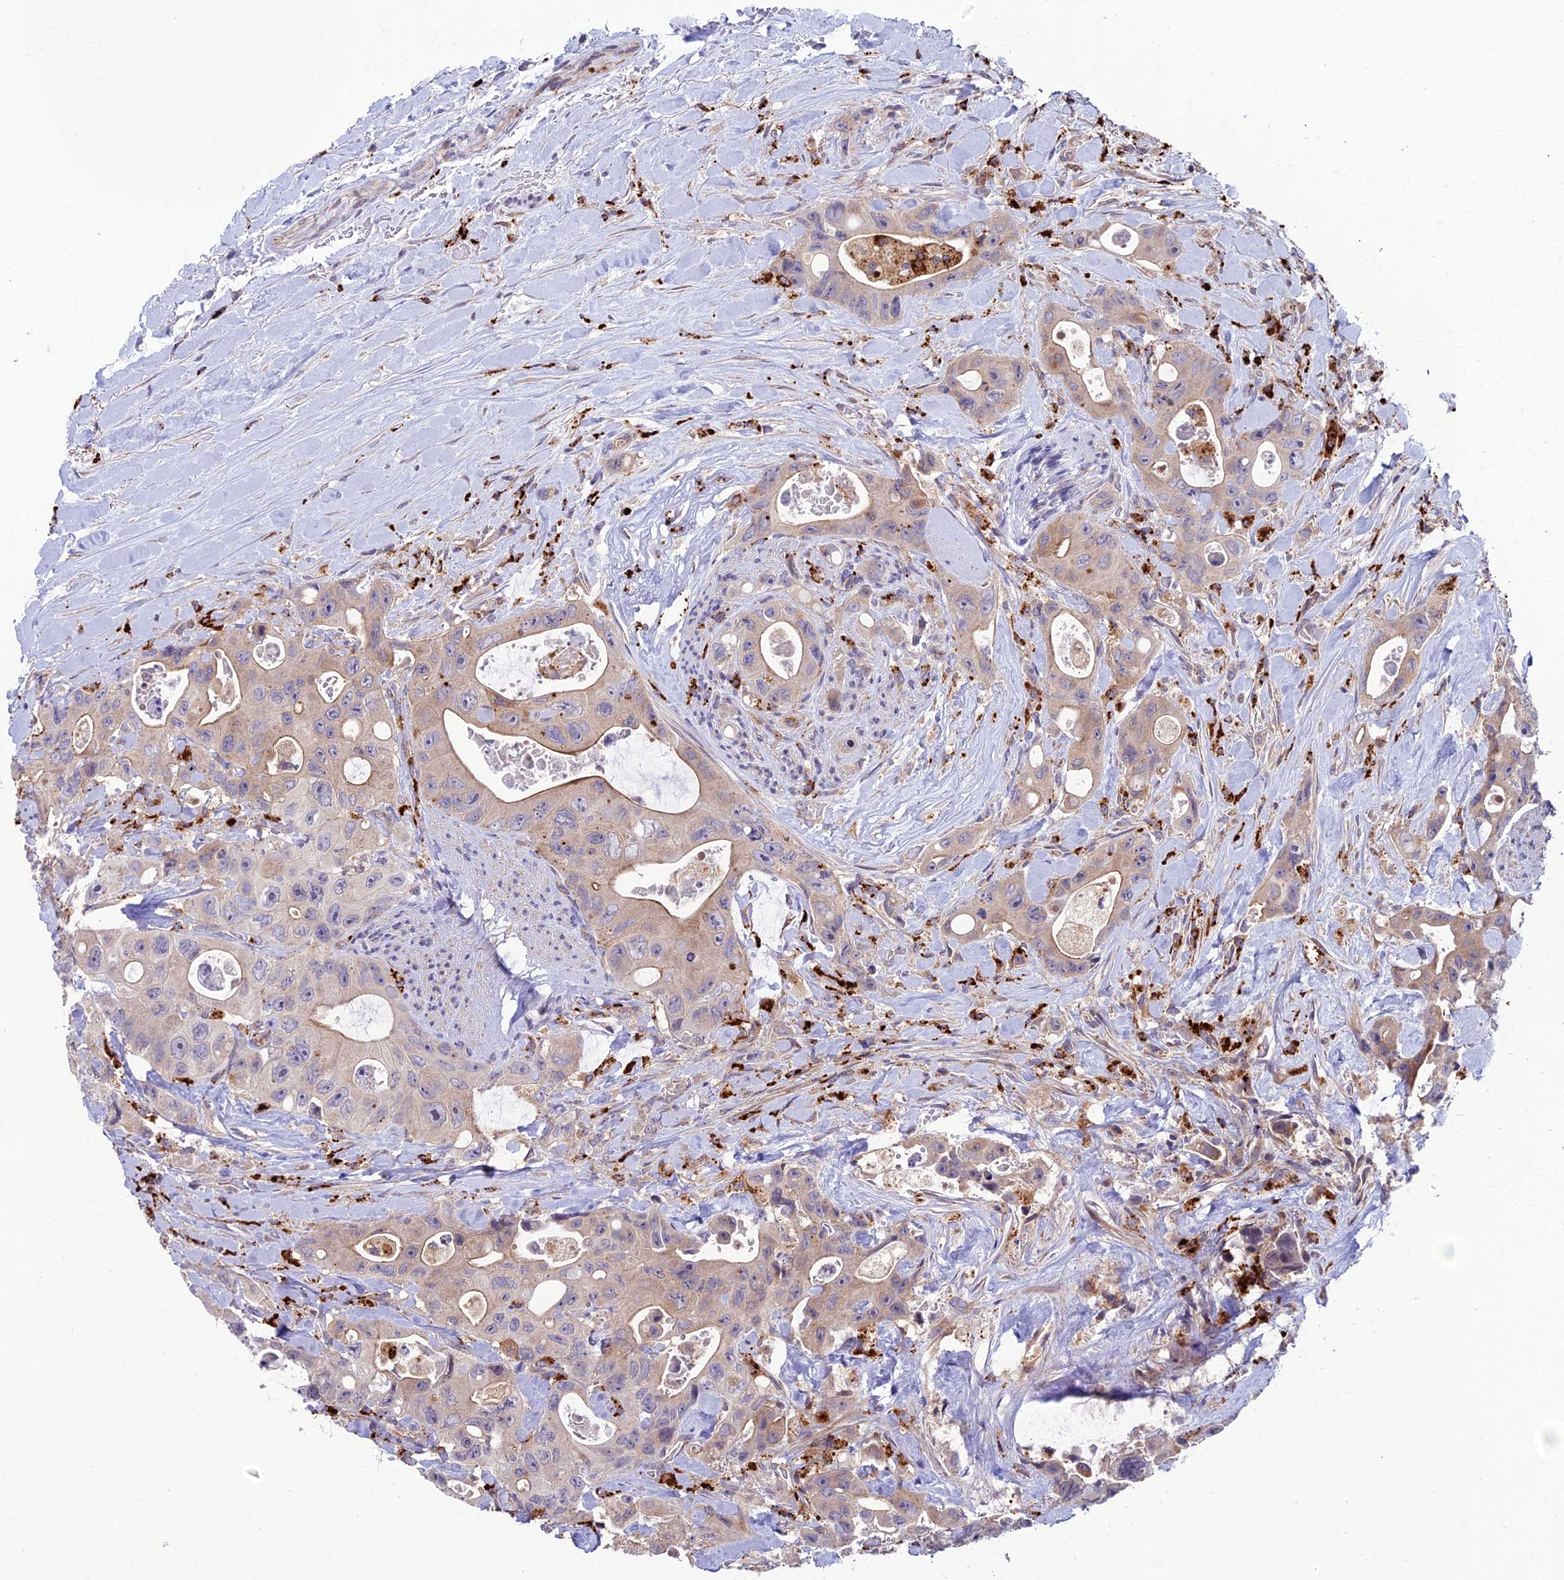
{"staining": {"intensity": "weak", "quantity": "25%-75%", "location": "cytoplasmic/membranous"}, "tissue": "colorectal cancer", "cell_type": "Tumor cells", "image_type": "cancer", "snomed": [{"axis": "morphology", "description": "Adenocarcinoma, NOS"}, {"axis": "topography", "description": "Colon"}], "caption": "Immunohistochemical staining of human colorectal adenocarcinoma shows weak cytoplasmic/membranous protein positivity in approximately 25%-75% of tumor cells.", "gene": "ARHGEF18", "patient": {"sex": "female", "age": 46}}